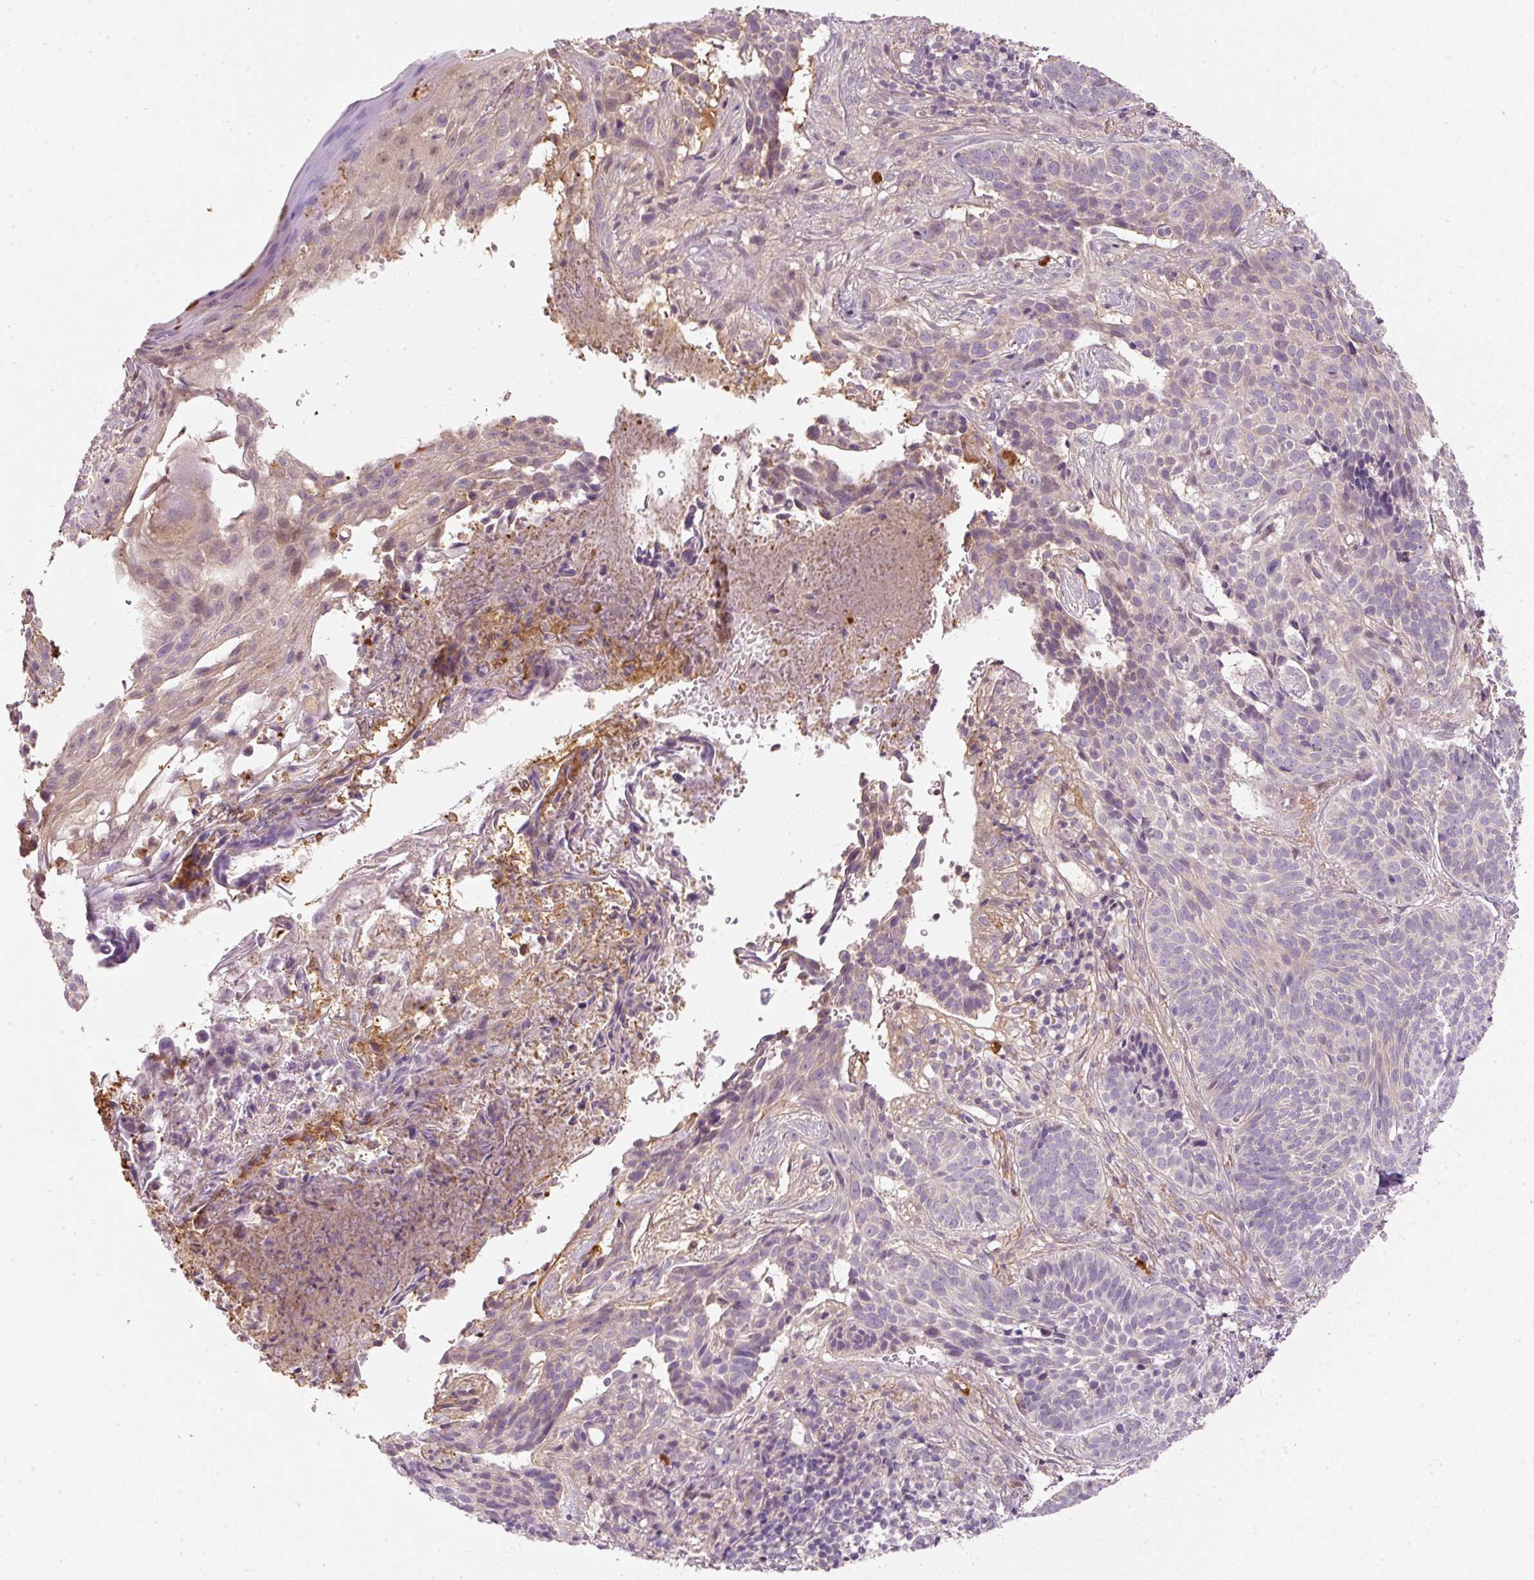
{"staining": {"intensity": "negative", "quantity": "none", "location": "none"}, "tissue": "skin cancer", "cell_type": "Tumor cells", "image_type": "cancer", "snomed": [{"axis": "morphology", "description": "Basal cell carcinoma"}, {"axis": "topography", "description": "Skin"}], "caption": "This is an immunohistochemistry micrograph of skin cancer. There is no expression in tumor cells.", "gene": "CTTNBP2", "patient": {"sex": "male", "age": 70}}